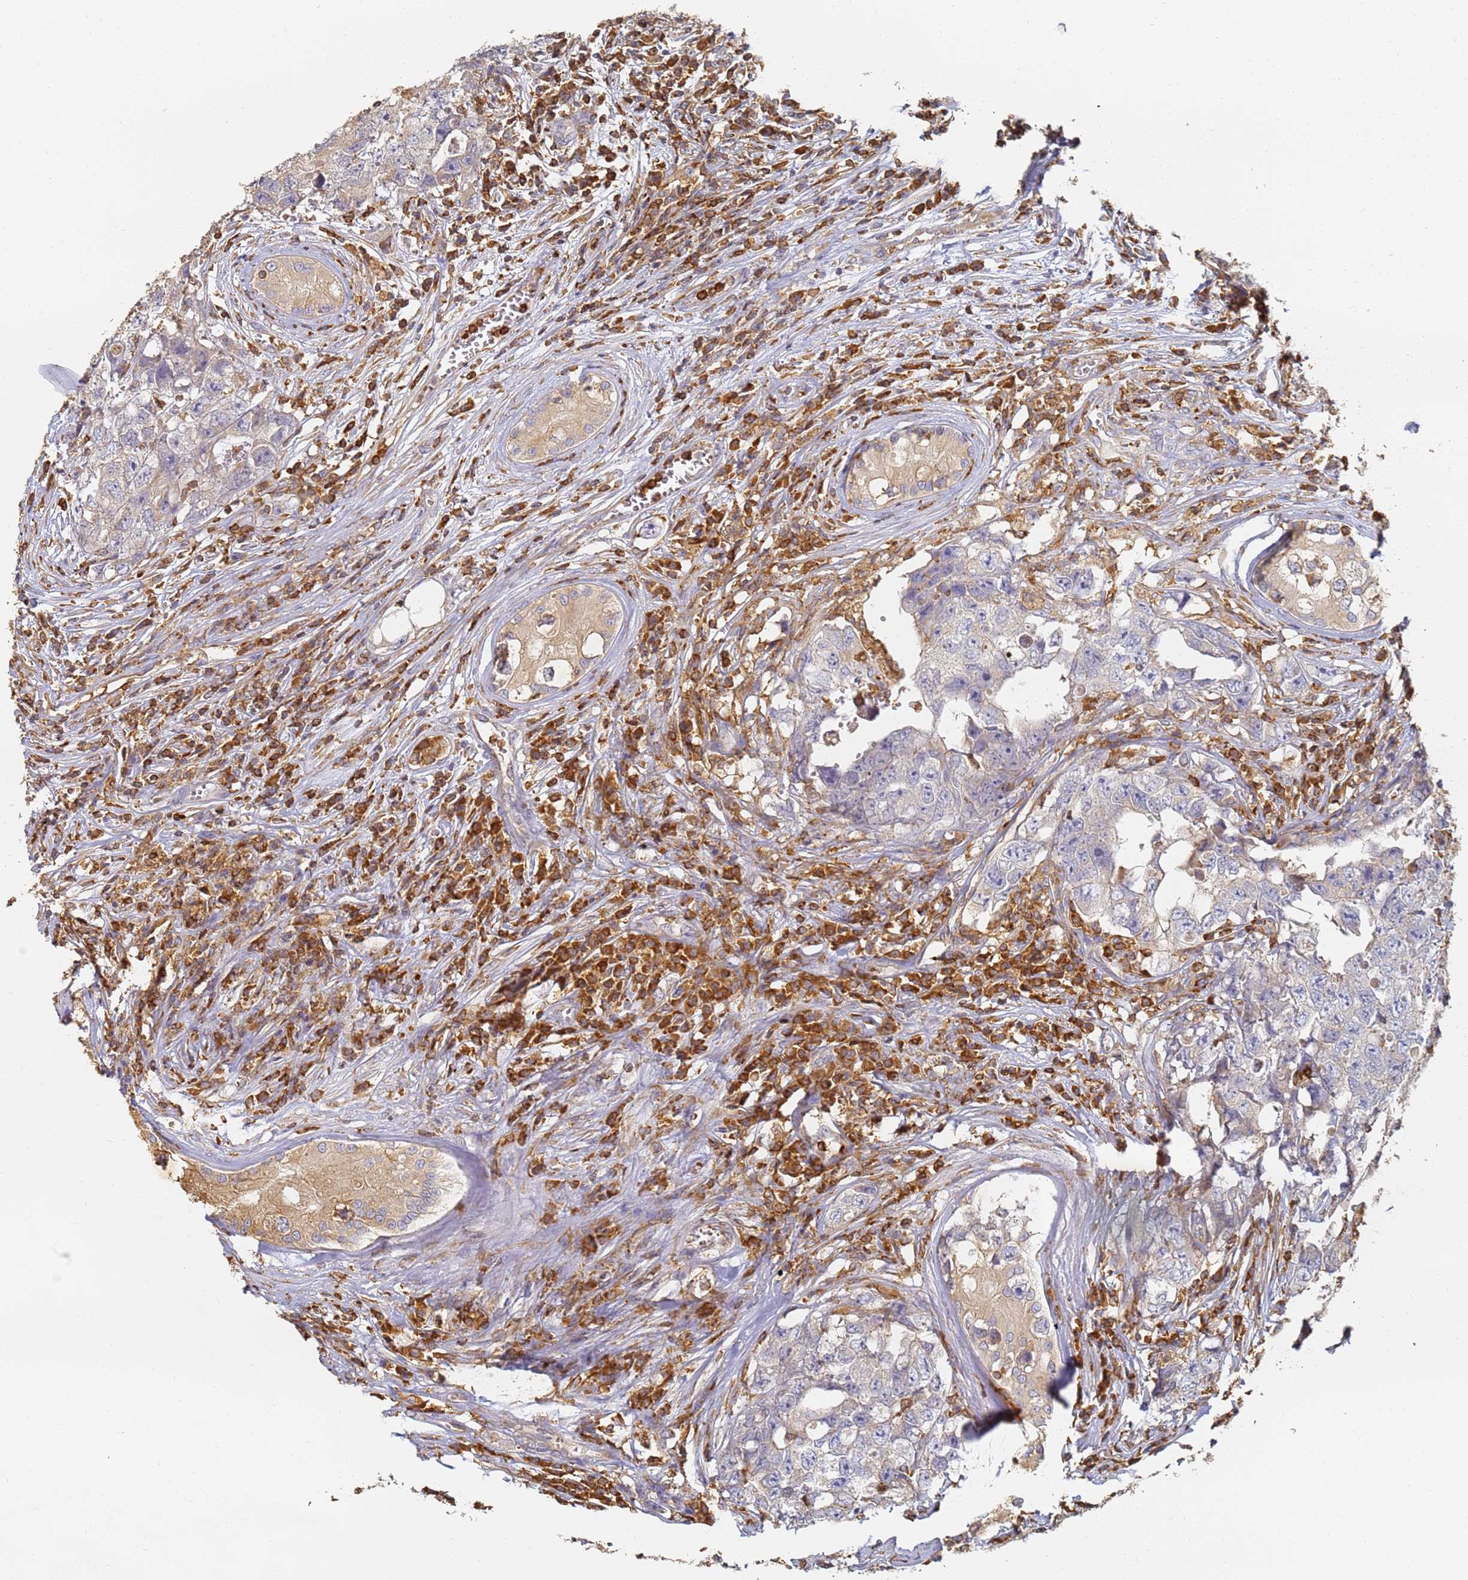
{"staining": {"intensity": "negative", "quantity": "none", "location": "none"}, "tissue": "testis cancer", "cell_type": "Tumor cells", "image_type": "cancer", "snomed": [{"axis": "morphology", "description": "Carcinoma, Embryonal, NOS"}, {"axis": "topography", "description": "Testis"}], "caption": "High power microscopy micrograph of an IHC image of embryonal carcinoma (testis), revealing no significant expression in tumor cells. (DAB (3,3'-diaminobenzidine) immunohistochemistry (IHC), high magnification).", "gene": "BIN2", "patient": {"sex": "male", "age": 17}}